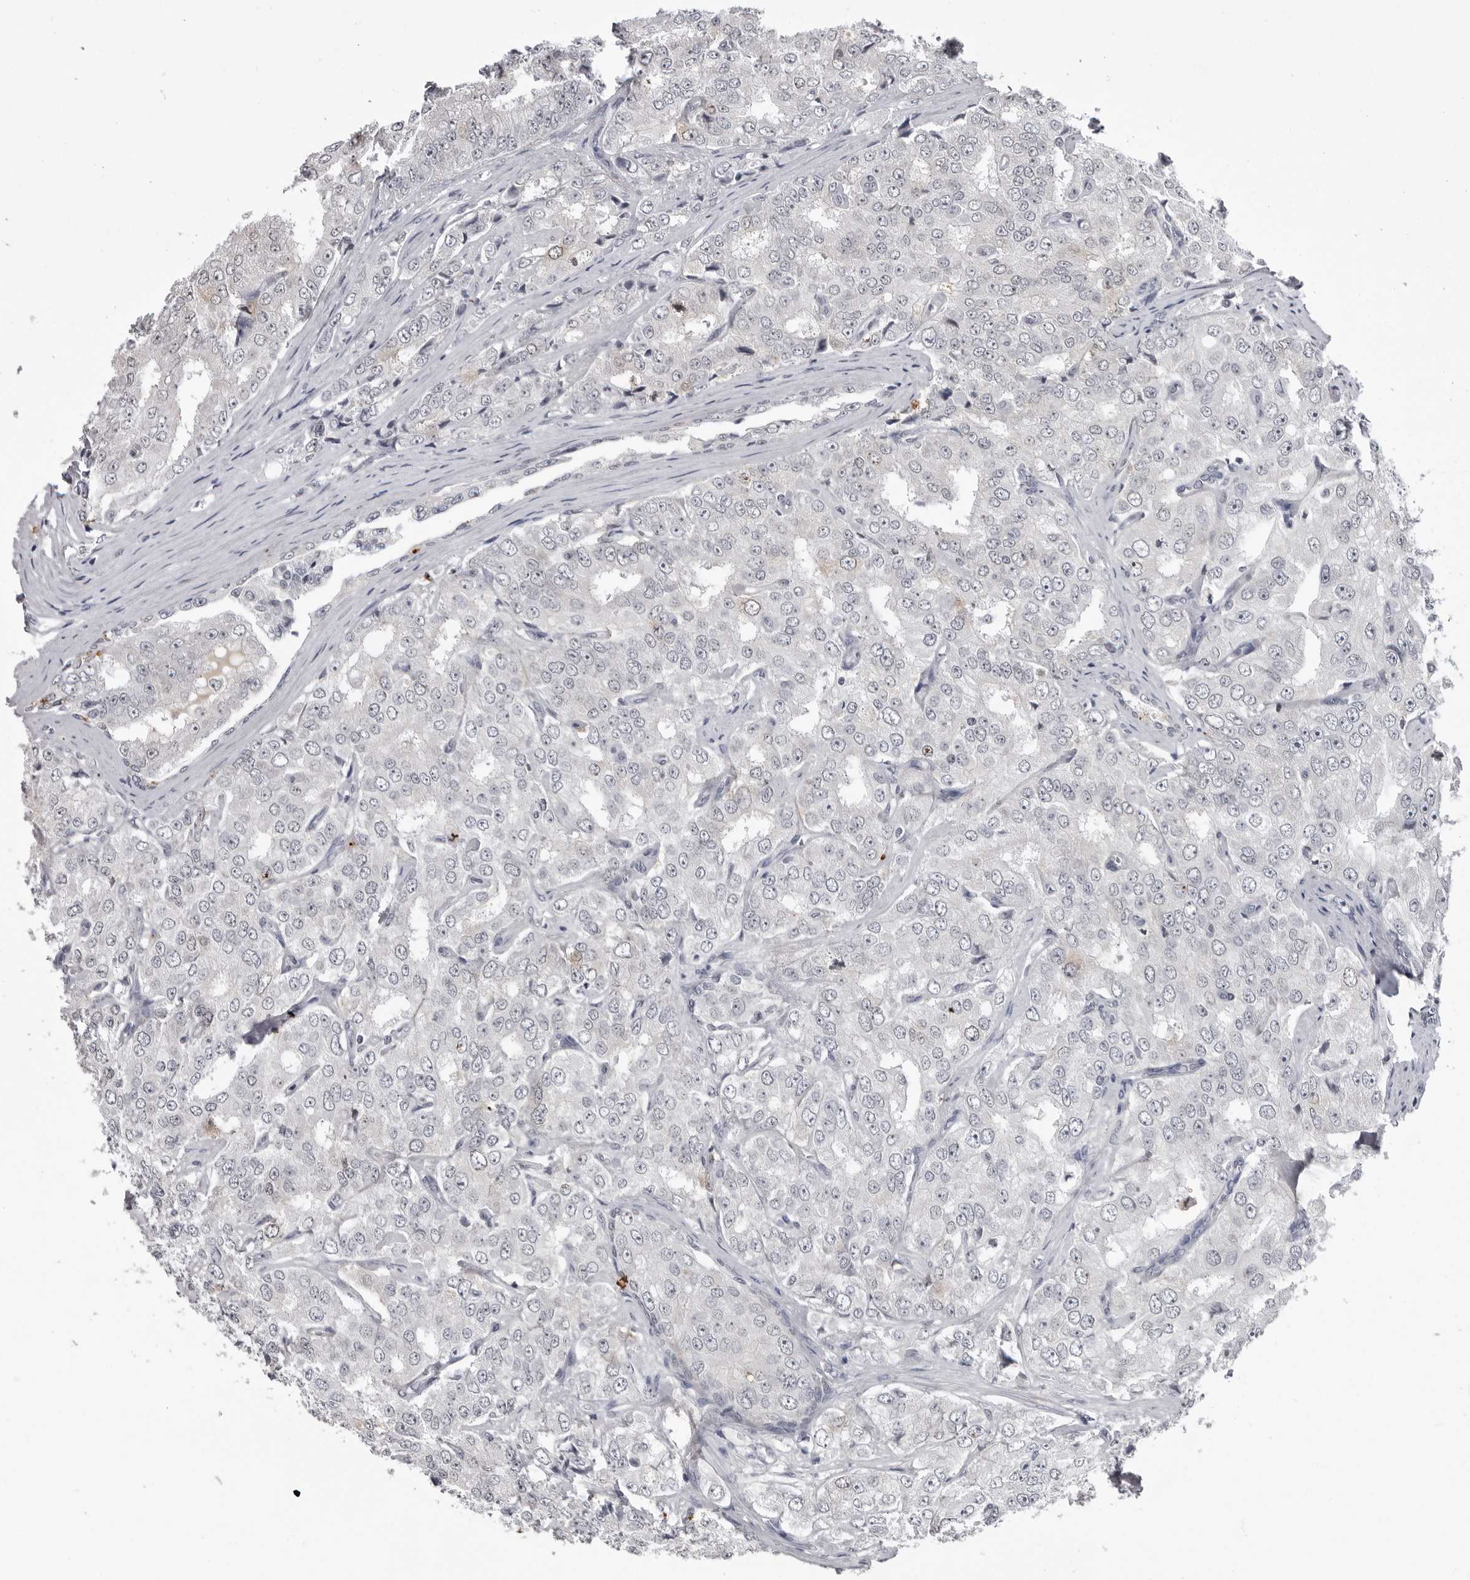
{"staining": {"intensity": "moderate", "quantity": "<25%", "location": "cytoplasmic/membranous"}, "tissue": "prostate cancer", "cell_type": "Tumor cells", "image_type": "cancer", "snomed": [{"axis": "morphology", "description": "Adenocarcinoma, High grade"}, {"axis": "topography", "description": "Prostate"}], "caption": "Immunohistochemical staining of human prostate cancer (high-grade adenocarcinoma) shows moderate cytoplasmic/membranous protein staining in about <25% of tumor cells.", "gene": "RRM1", "patient": {"sex": "male", "age": 58}}